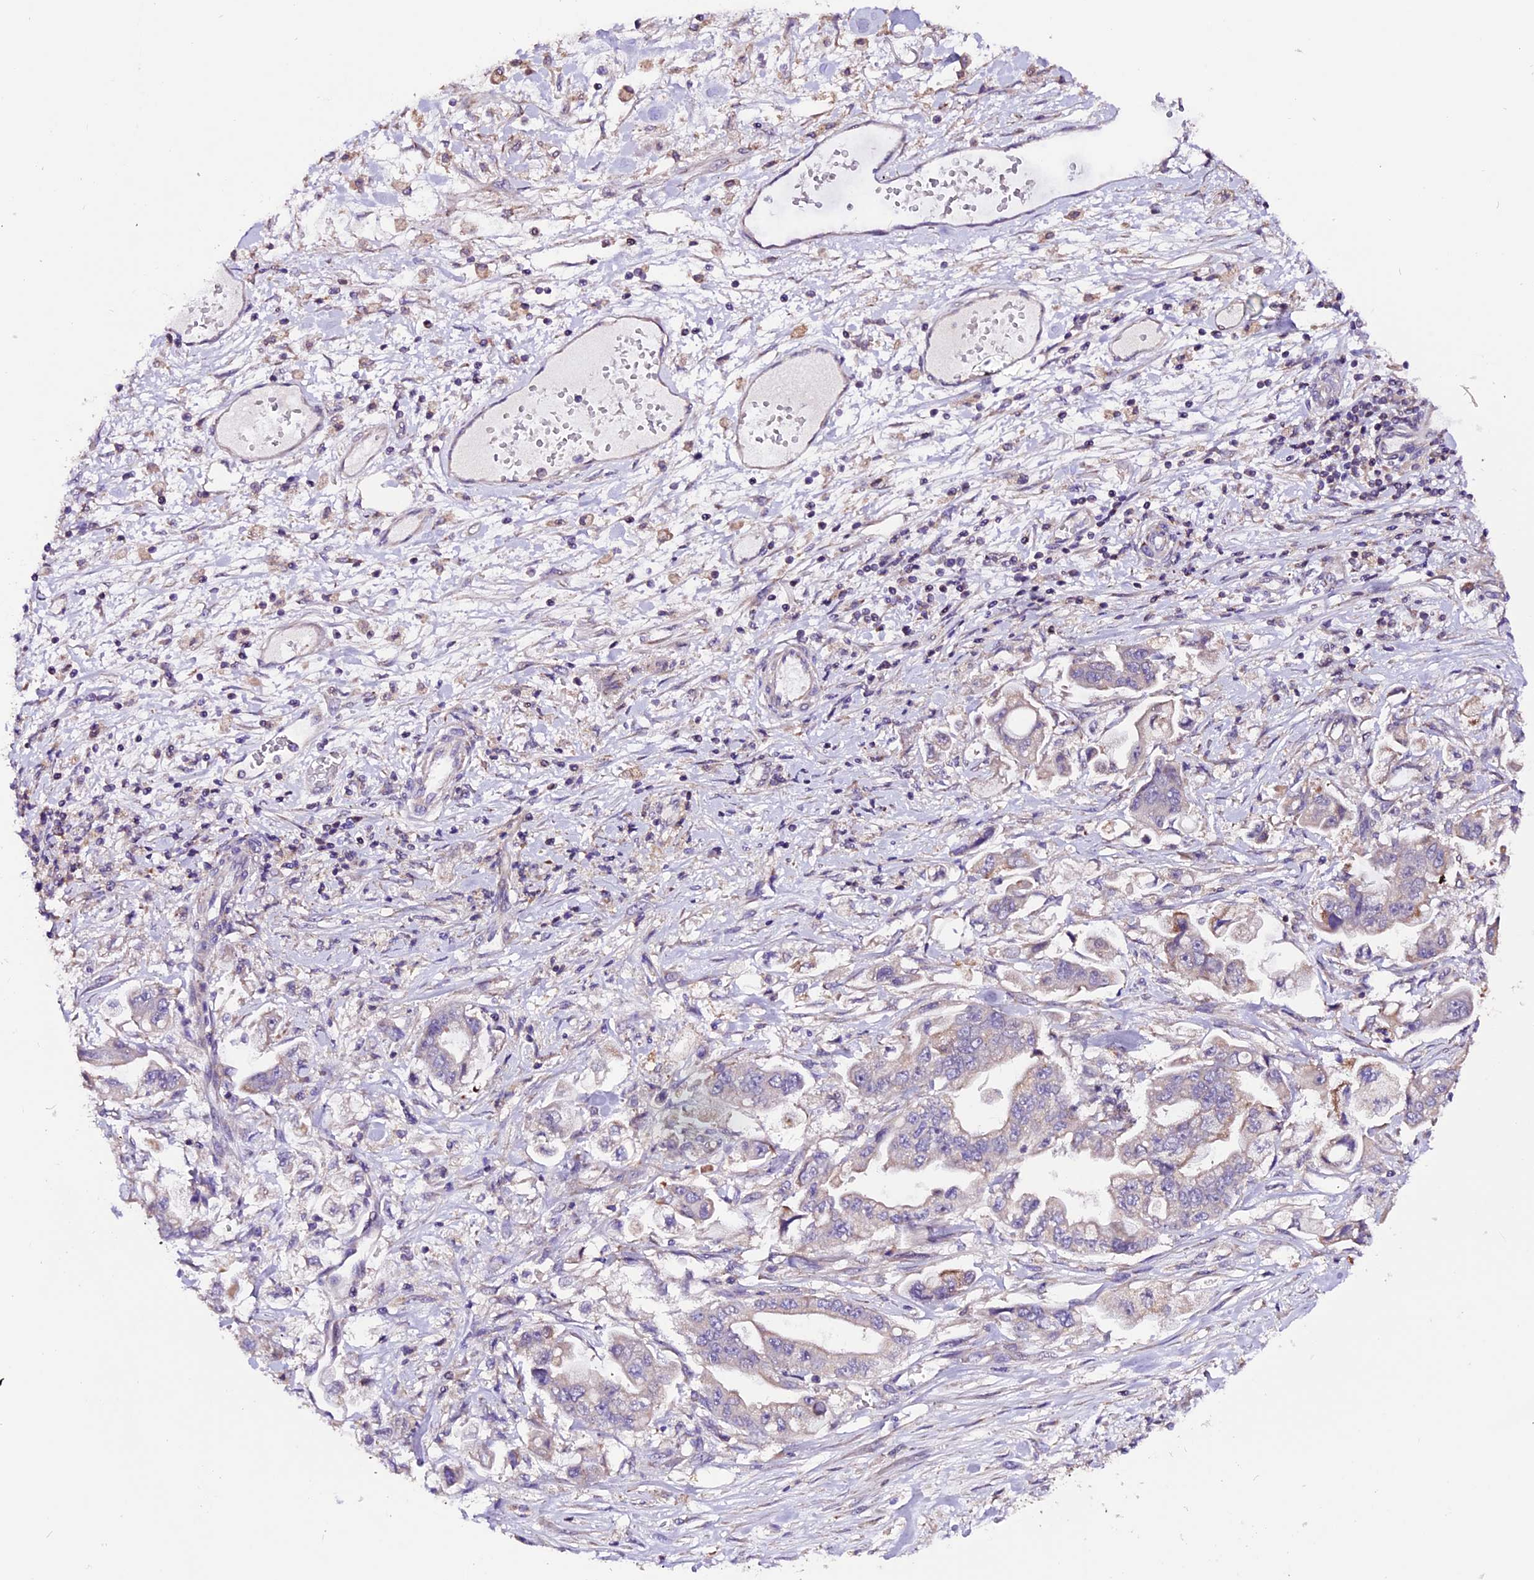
{"staining": {"intensity": "negative", "quantity": "none", "location": "none"}, "tissue": "stomach cancer", "cell_type": "Tumor cells", "image_type": "cancer", "snomed": [{"axis": "morphology", "description": "Adenocarcinoma, NOS"}, {"axis": "topography", "description": "Stomach"}], "caption": "Immunohistochemical staining of human stomach cancer demonstrates no significant staining in tumor cells.", "gene": "DDX28", "patient": {"sex": "male", "age": 62}}